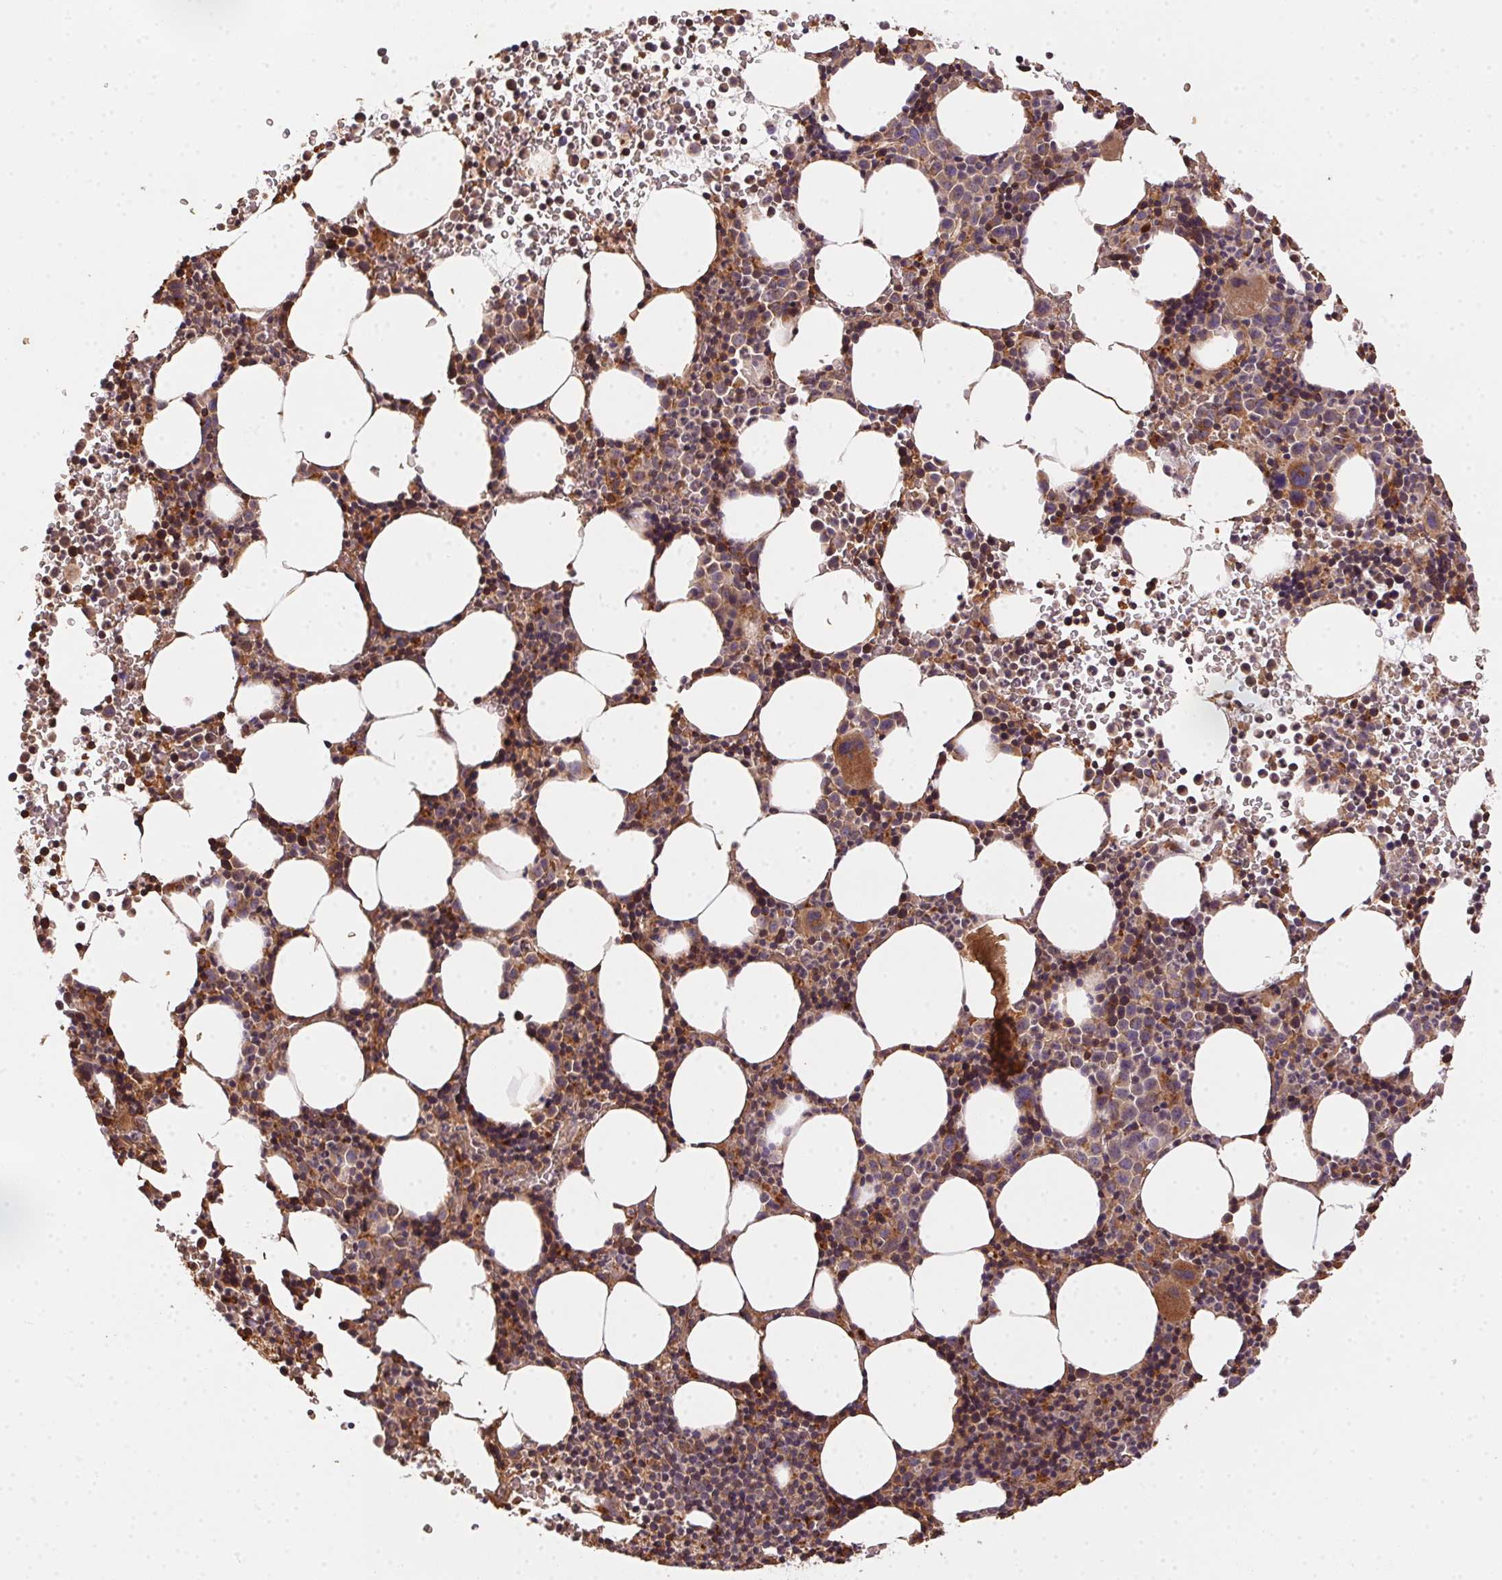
{"staining": {"intensity": "moderate", "quantity": "25%-75%", "location": "cytoplasmic/membranous"}, "tissue": "bone marrow", "cell_type": "Hematopoietic cells", "image_type": "normal", "snomed": [{"axis": "morphology", "description": "Normal tissue, NOS"}, {"axis": "topography", "description": "Bone marrow"}], "caption": "Immunohistochemistry of normal human bone marrow shows medium levels of moderate cytoplasmic/membranous staining in about 25%-75% of hematopoietic cells. Nuclei are stained in blue.", "gene": "USE1", "patient": {"sex": "male", "age": 58}}